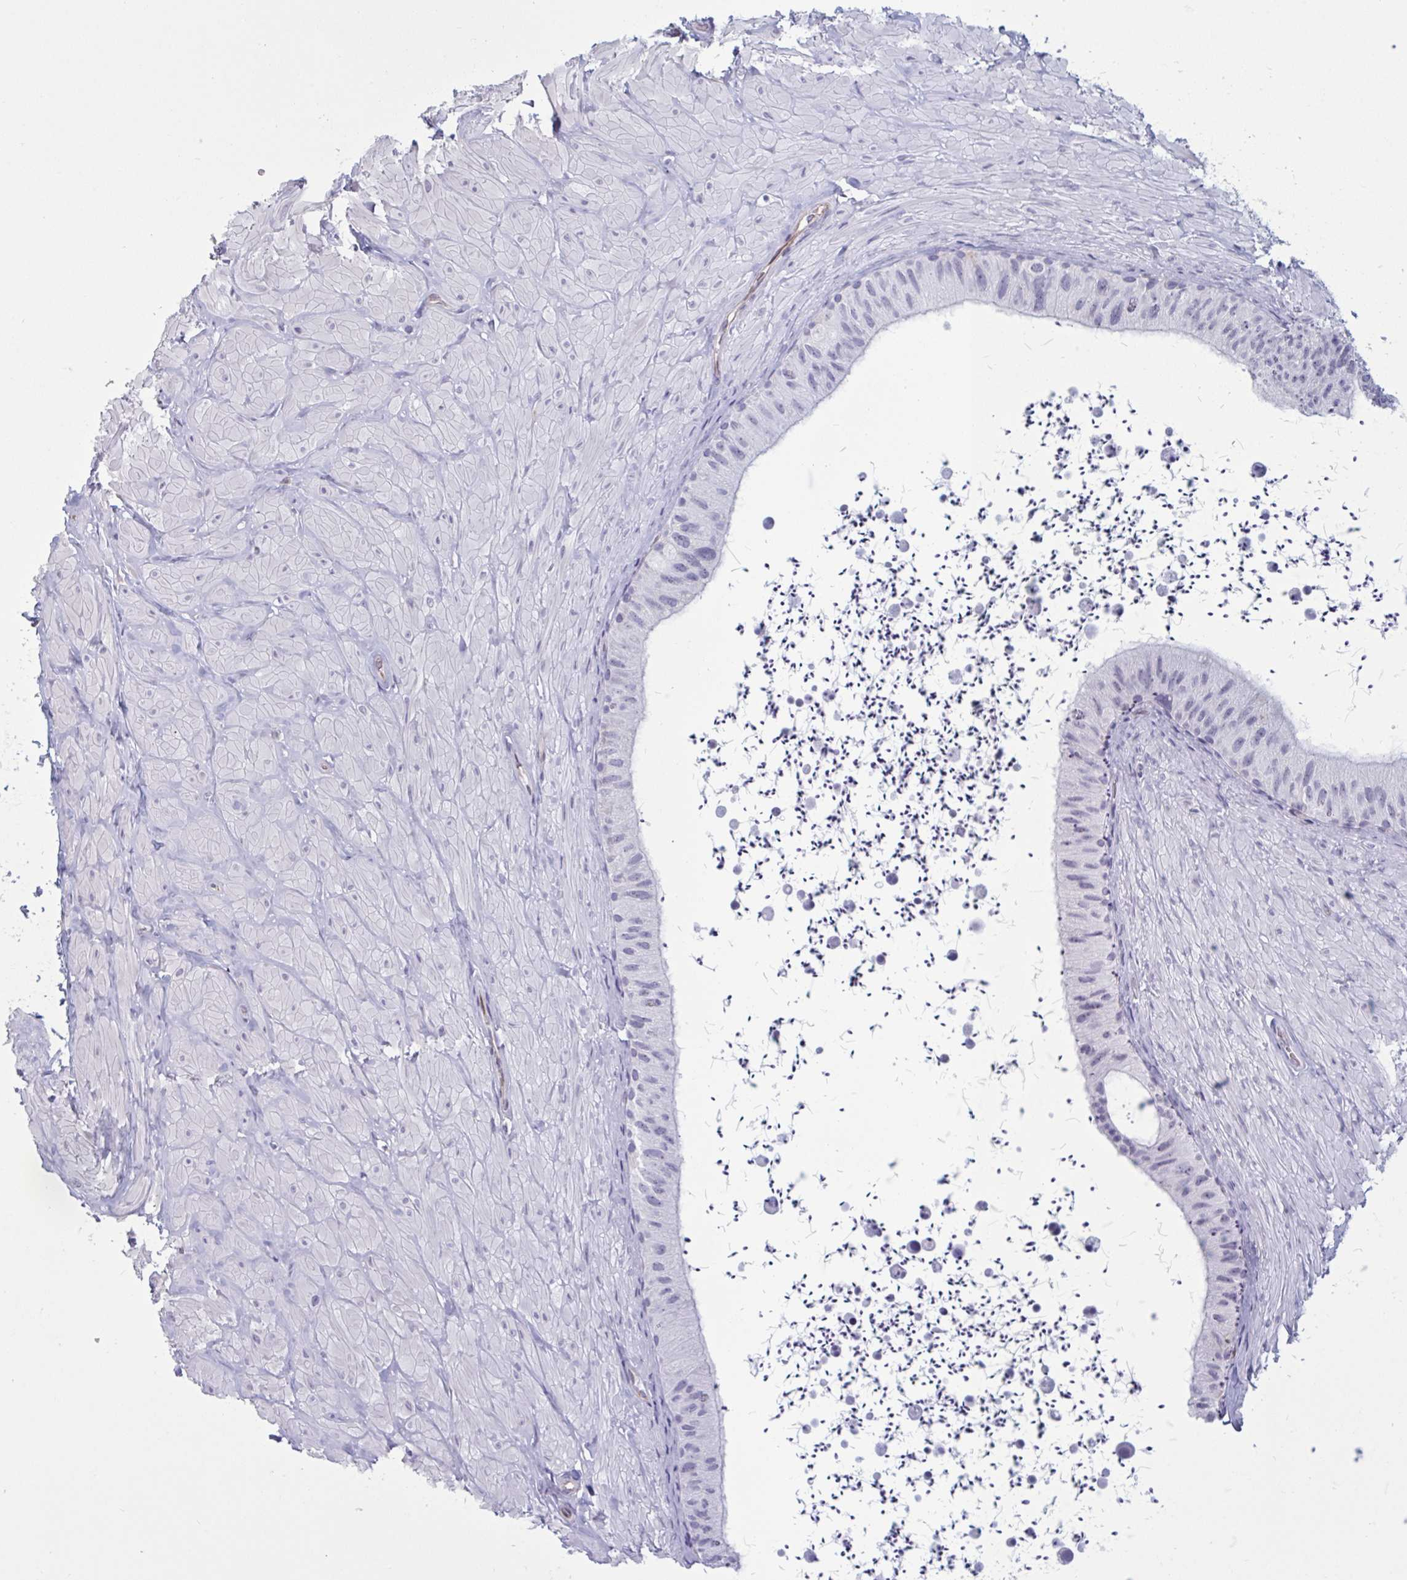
{"staining": {"intensity": "negative", "quantity": "none", "location": "none"}, "tissue": "epididymis", "cell_type": "Glandular cells", "image_type": "normal", "snomed": [{"axis": "morphology", "description": "Normal tissue, NOS"}, {"axis": "topography", "description": "Epididymis"}, {"axis": "topography", "description": "Peripheral nerve tissue"}], "caption": "Epididymis was stained to show a protein in brown. There is no significant staining in glandular cells. (DAB immunohistochemistry, high magnification).", "gene": "OR1L3", "patient": {"sex": "male", "age": 32}}